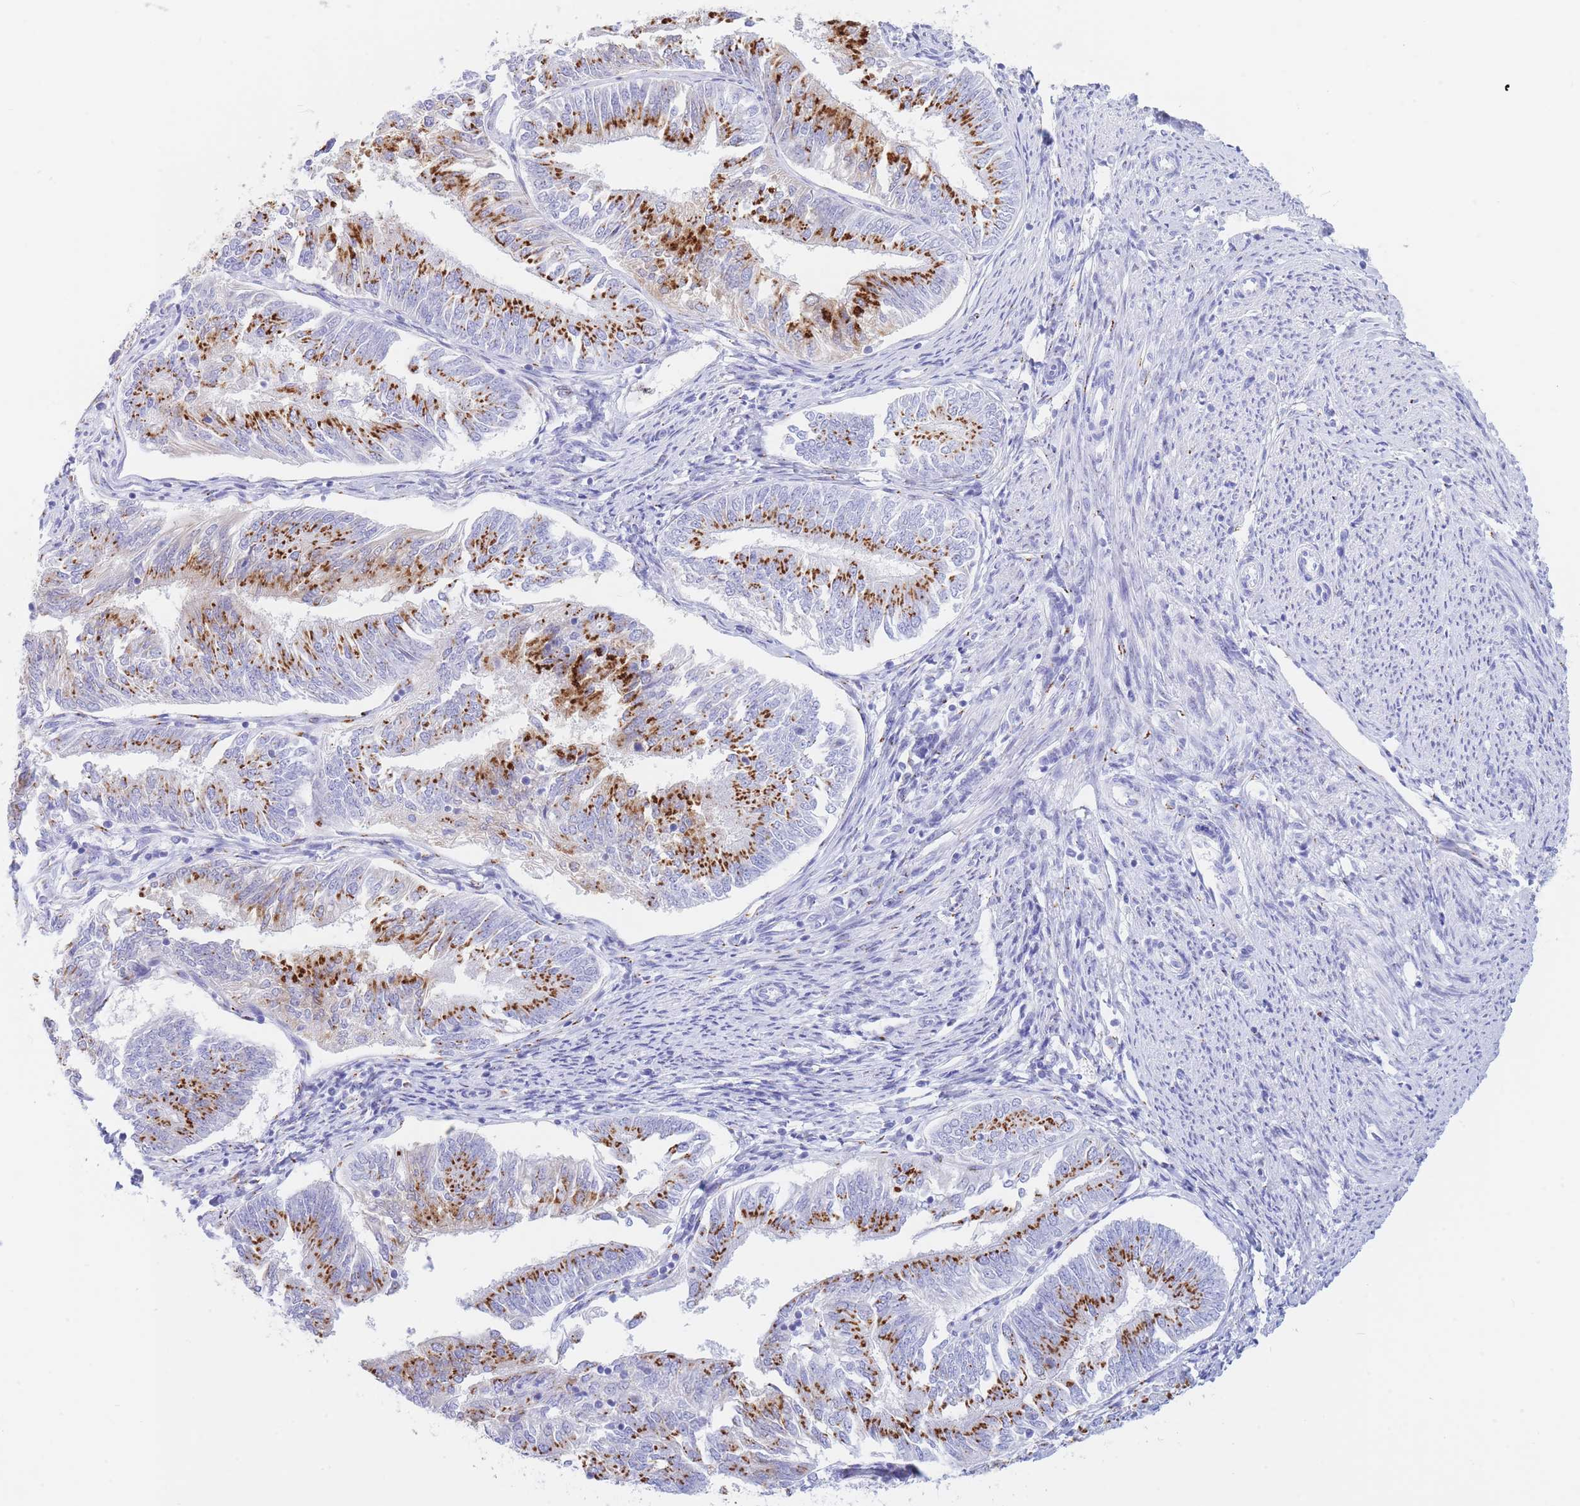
{"staining": {"intensity": "strong", "quantity": ">75%", "location": "cytoplasmic/membranous"}, "tissue": "endometrial cancer", "cell_type": "Tumor cells", "image_type": "cancer", "snomed": [{"axis": "morphology", "description": "Adenocarcinoma, NOS"}, {"axis": "topography", "description": "Endometrium"}], "caption": "The photomicrograph shows staining of endometrial adenocarcinoma, revealing strong cytoplasmic/membranous protein positivity (brown color) within tumor cells.", "gene": "FAM3C", "patient": {"sex": "female", "age": 58}}